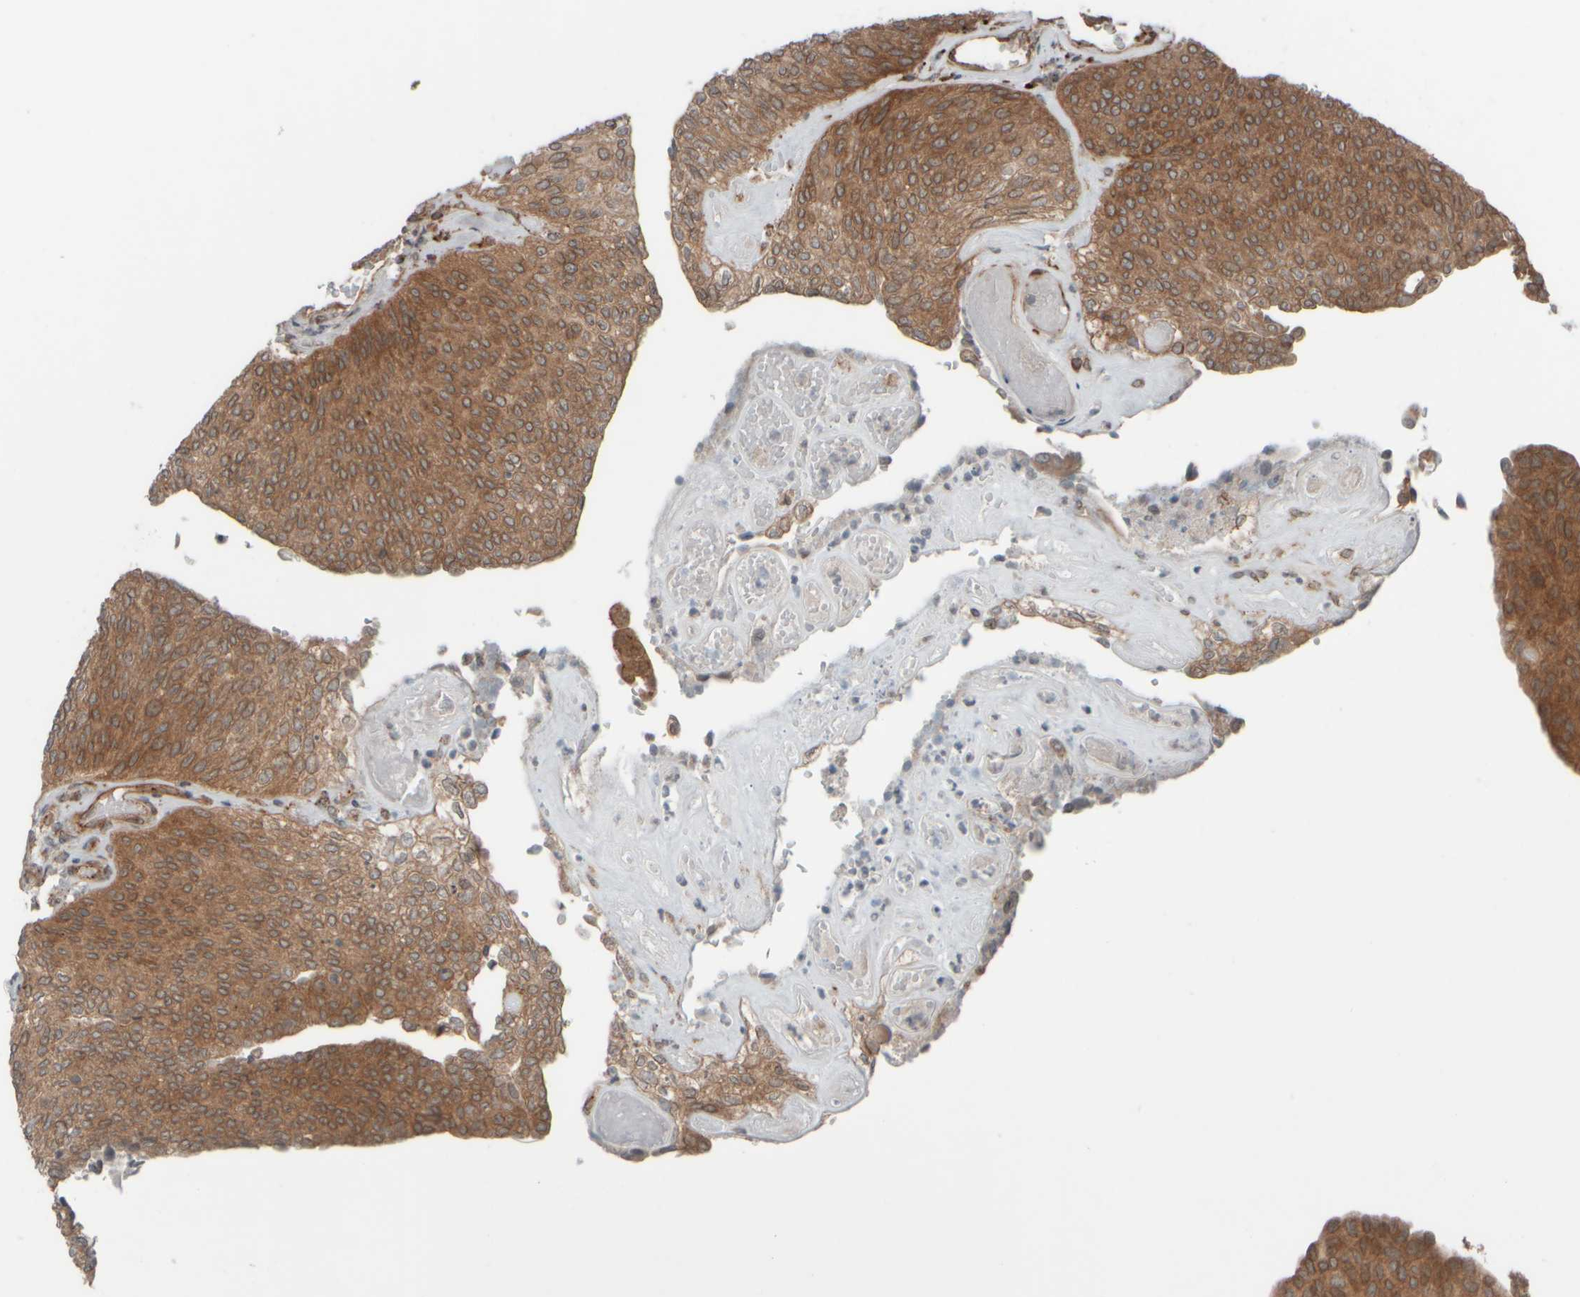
{"staining": {"intensity": "moderate", "quantity": ">75%", "location": "cytoplasmic/membranous"}, "tissue": "urothelial cancer", "cell_type": "Tumor cells", "image_type": "cancer", "snomed": [{"axis": "morphology", "description": "Urothelial carcinoma, Low grade"}, {"axis": "topography", "description": "Urinary bladder"}], "caption": "A micrograph of urothelial cancer stained for a protein shows moderate cytoplasmic/membranous brown staining in tumor cells. The staining was performed using DAB (3,3'-diaminobenzidine) to visualize the protein expression in brown, while the nuclei were stained in blue with hematoxylin (Magnification: 20x).", "gene": "GIGYF1", "patient": {"sex": "female", "age": 79}}